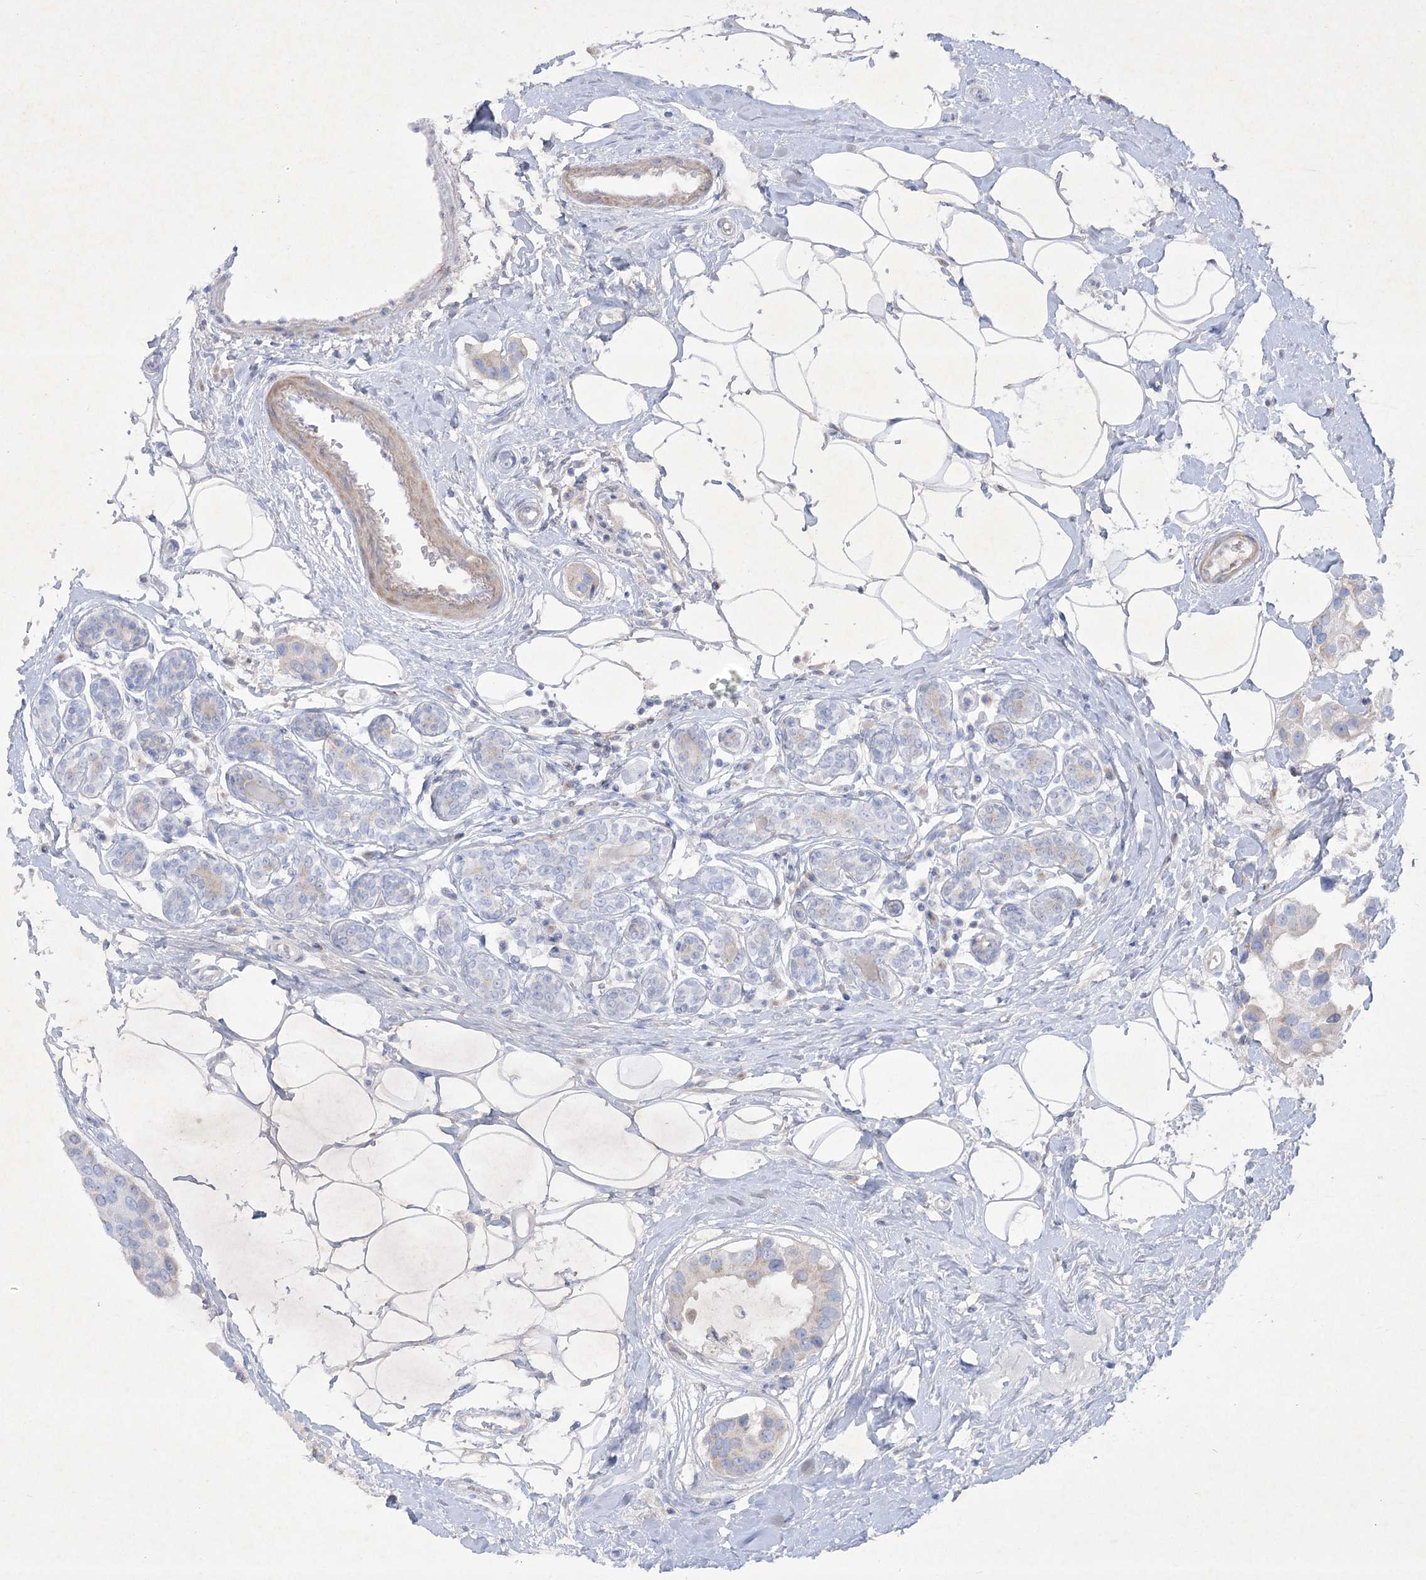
{"staining": {"intensity": "negative", "quantity": "none", "location": "none"}, "tissue": "breast cancer", "cell_type": "Tumor cells", "image_type": "cancer", "snomed": [{"axis": "morphology", "description": "Normal tissue, NOS"}, {"axis": "morphology", "description": "Duct carcinoma"}, {"axis": "topography", "description": "Breast"}], "caption": "Protein analysis of intraductal carcinoma (breast) exhibits no significant staining in tumor cells.", "gene": "GBF1", "patient": {"sex": "female", "age": 39}}